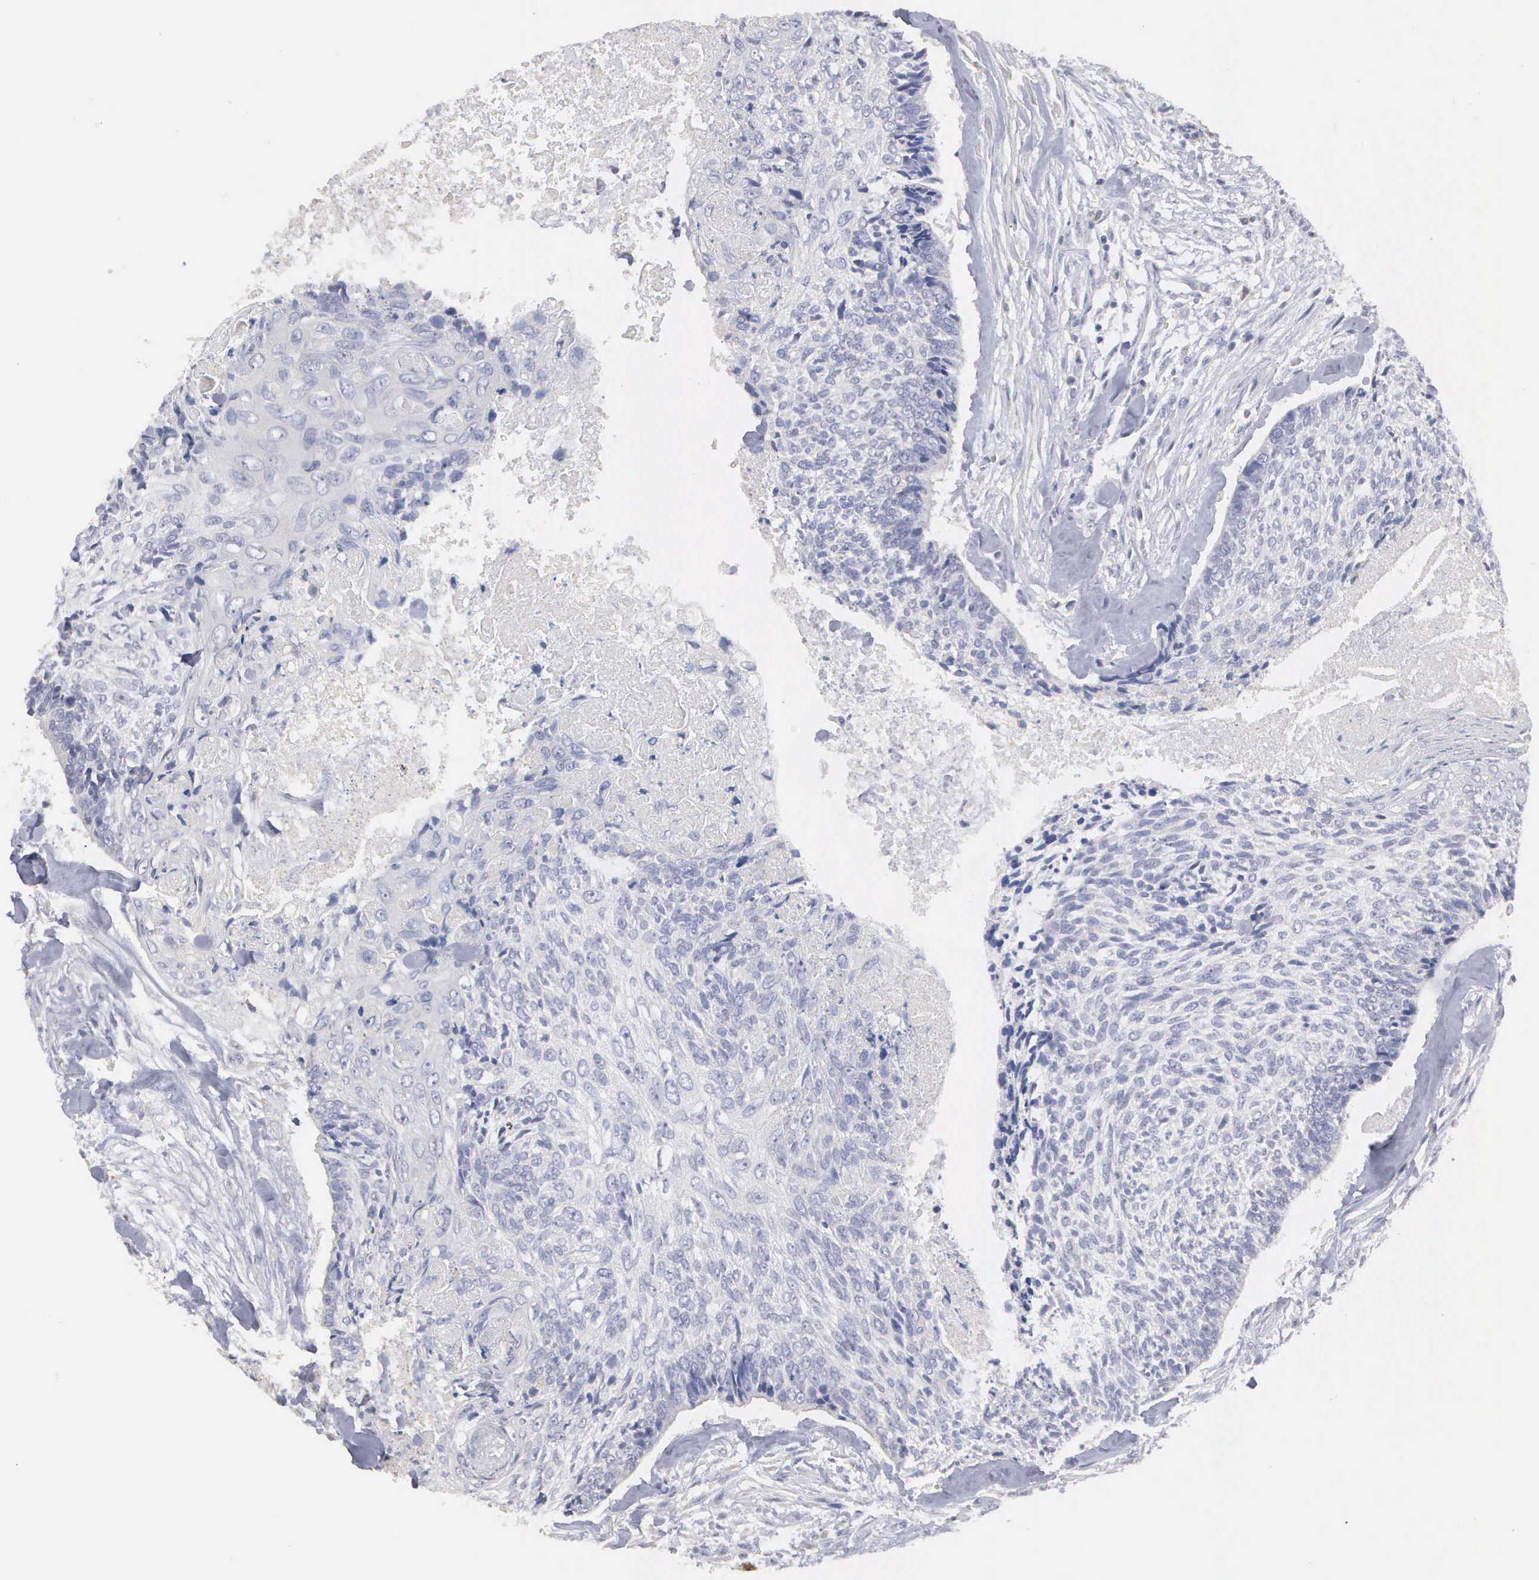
{"staining": {"intensity": "negative", "quantity": "none", "location": "none"}, "tissue": "head and neck cancer", "cell_type": "Tumor cells", "image_type": "cancer", "snomed": [{"axis": "morphology", "description": "Squamous cell carcinoma, NOS"}, {"axis": "topography", "description": "Salivary gland"}, {"axis": "topography", "description": "Head-Neck"}], "caption": "Head and neck squamous cell carcinoma was stained to show a protein in brown. There is no significant expression in tumor cells.", "gene": "LIN52", "patient": {"sex": "male", "age": 70}}